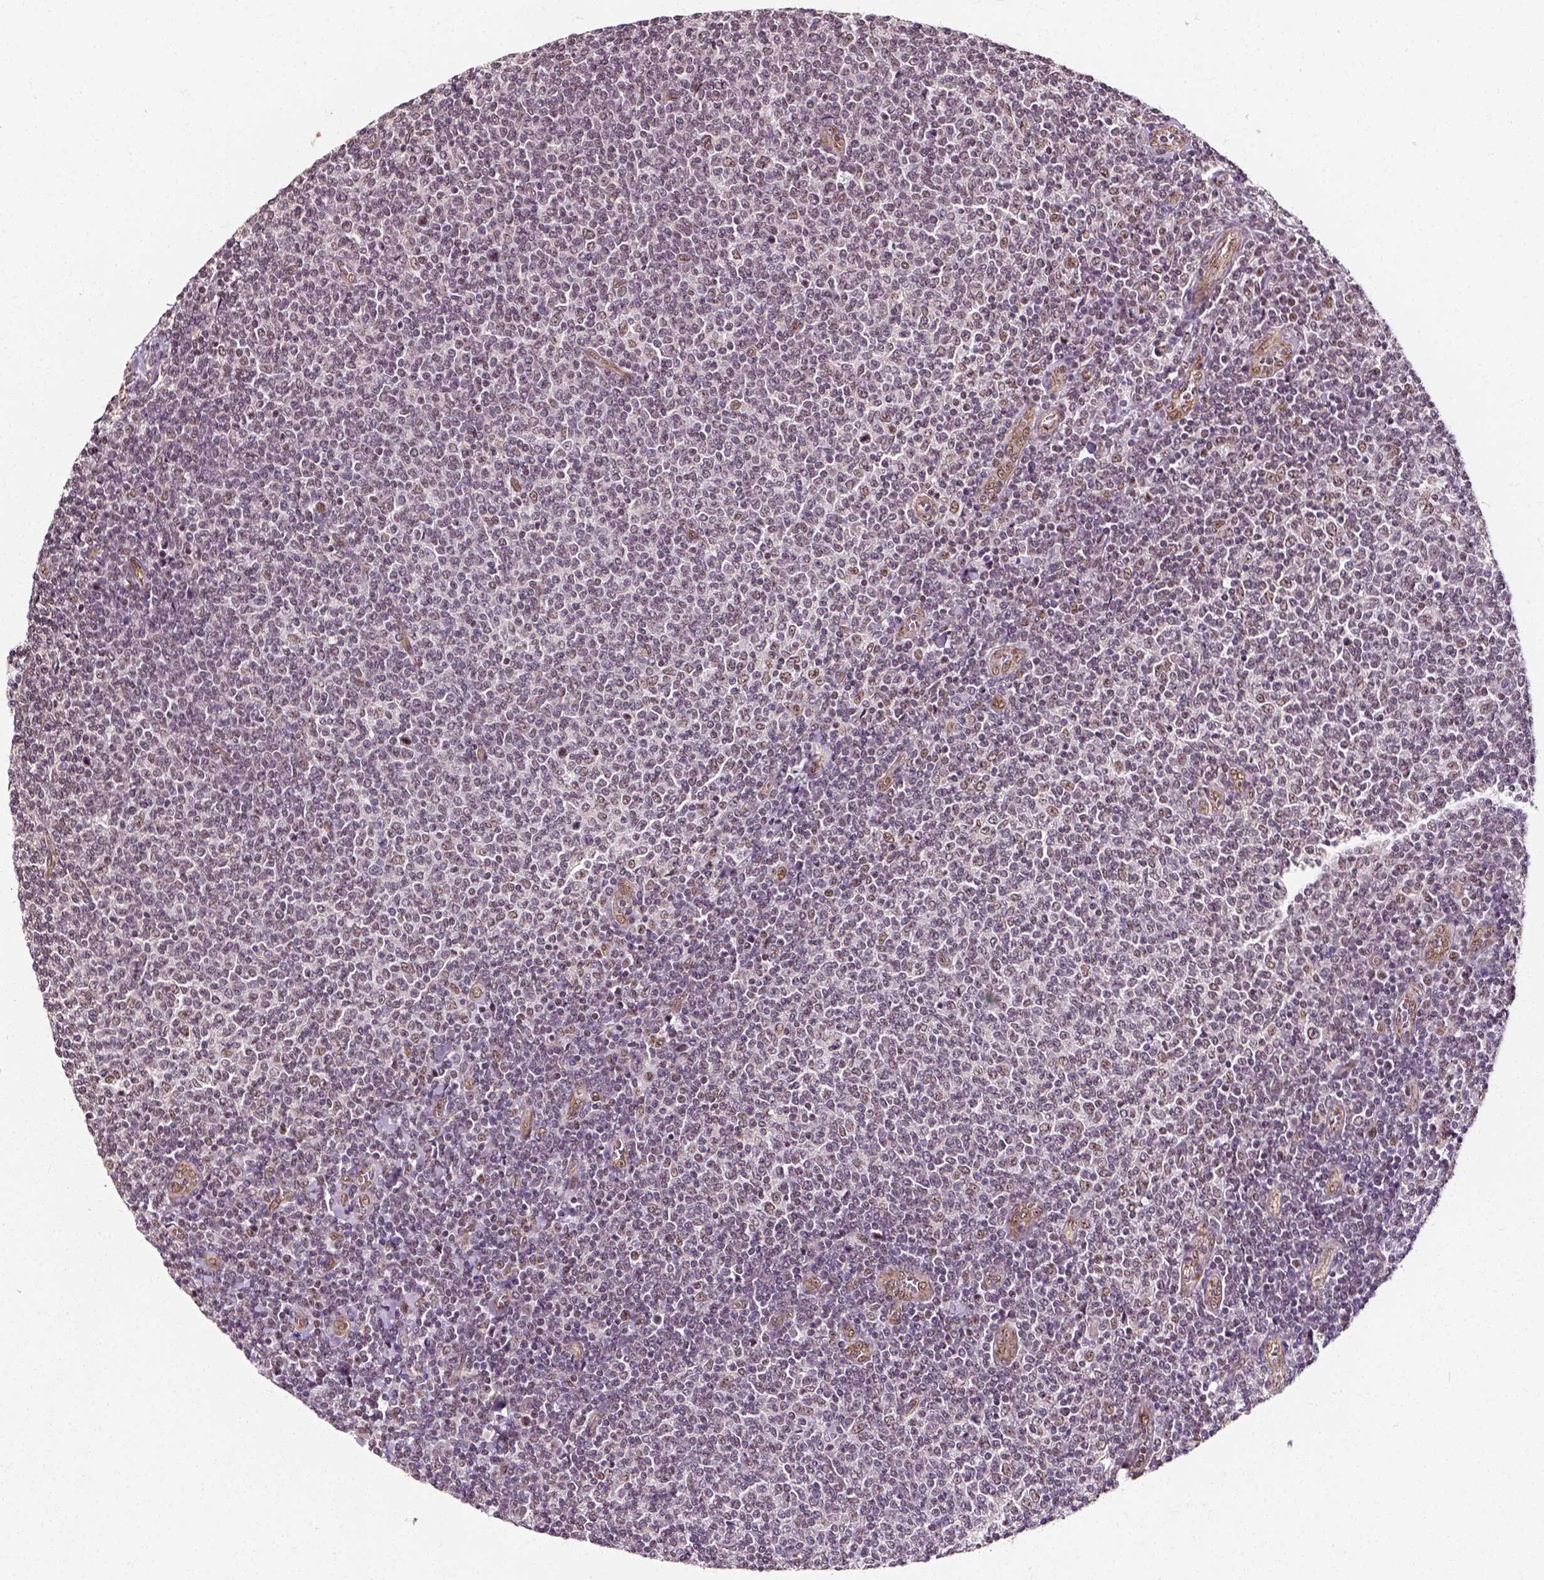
{"staining": {"intensity": "weak", "quantity": "25%-75%", "location": "cytoplasmic/membranous"}, "tissue": "lymphoma", "cell_type": "Tumor cells", "image_type": "cancer", "snomed": [{"axis": "morphology", "description": "Malignant lymphoma, non-Hodgkin's type, Low grade"}, {"axis": "topography", "description": "Lymph node"}], "caption": "An immunohistochemistry (IHC) micrograph of tumor tissue is shown. Protein staining in brown shows weak cytoplasmic/membranous positivity in lymphoma within tumor cells. (brown staining indicates protein expression, while blue staining denotes nuclei).", "gene": "NACC1", "patient": {"sex": "male", "age": 52}}